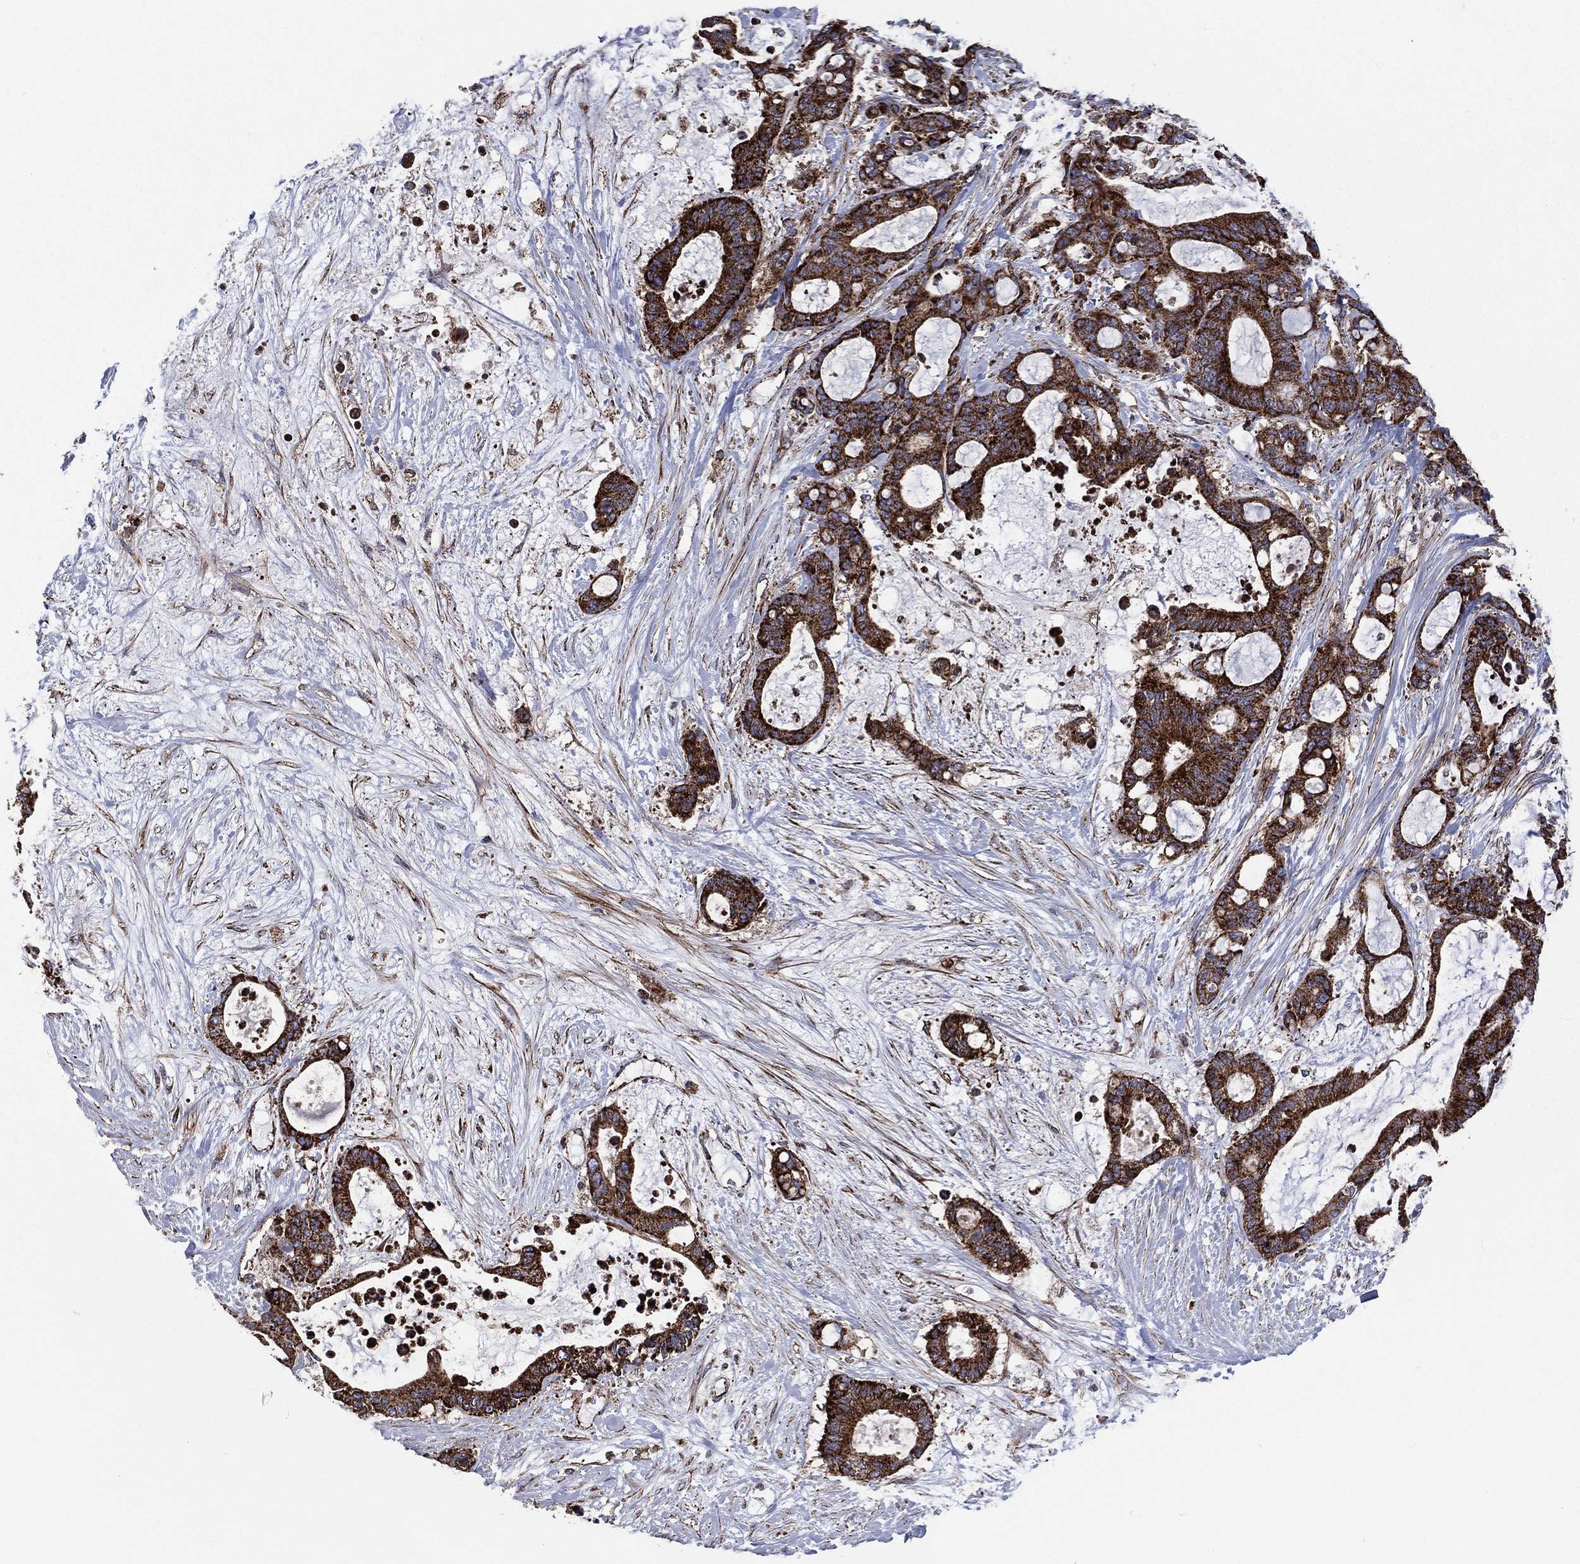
{"staining": {"intensity": "strong", "quantity": ">75%", "location": "cytoplasmic/membranous"}, "tissue": "liver cancer", "cell_type": "Tumor cells", "image_type": "cancer", "snomed": [{"axis": "morphology", "description": "Normal tissue, NOS"}, {"axis": "morphology", "description": "Cholangiocarcinoma"}, {"axis": "topography", "description": "Liver"}, {"axis": "topography", "description": "Peripheral nerve tissue"}], "caption": "DAB immunohistochemical staining of liver cholangiocarcinoma exhibits strong cytoplasmic/membranous protein staining in approximately >75% of tumor cells.", "gene": "ANKRD37", "patient": {"sex": "female", "age": 73}}